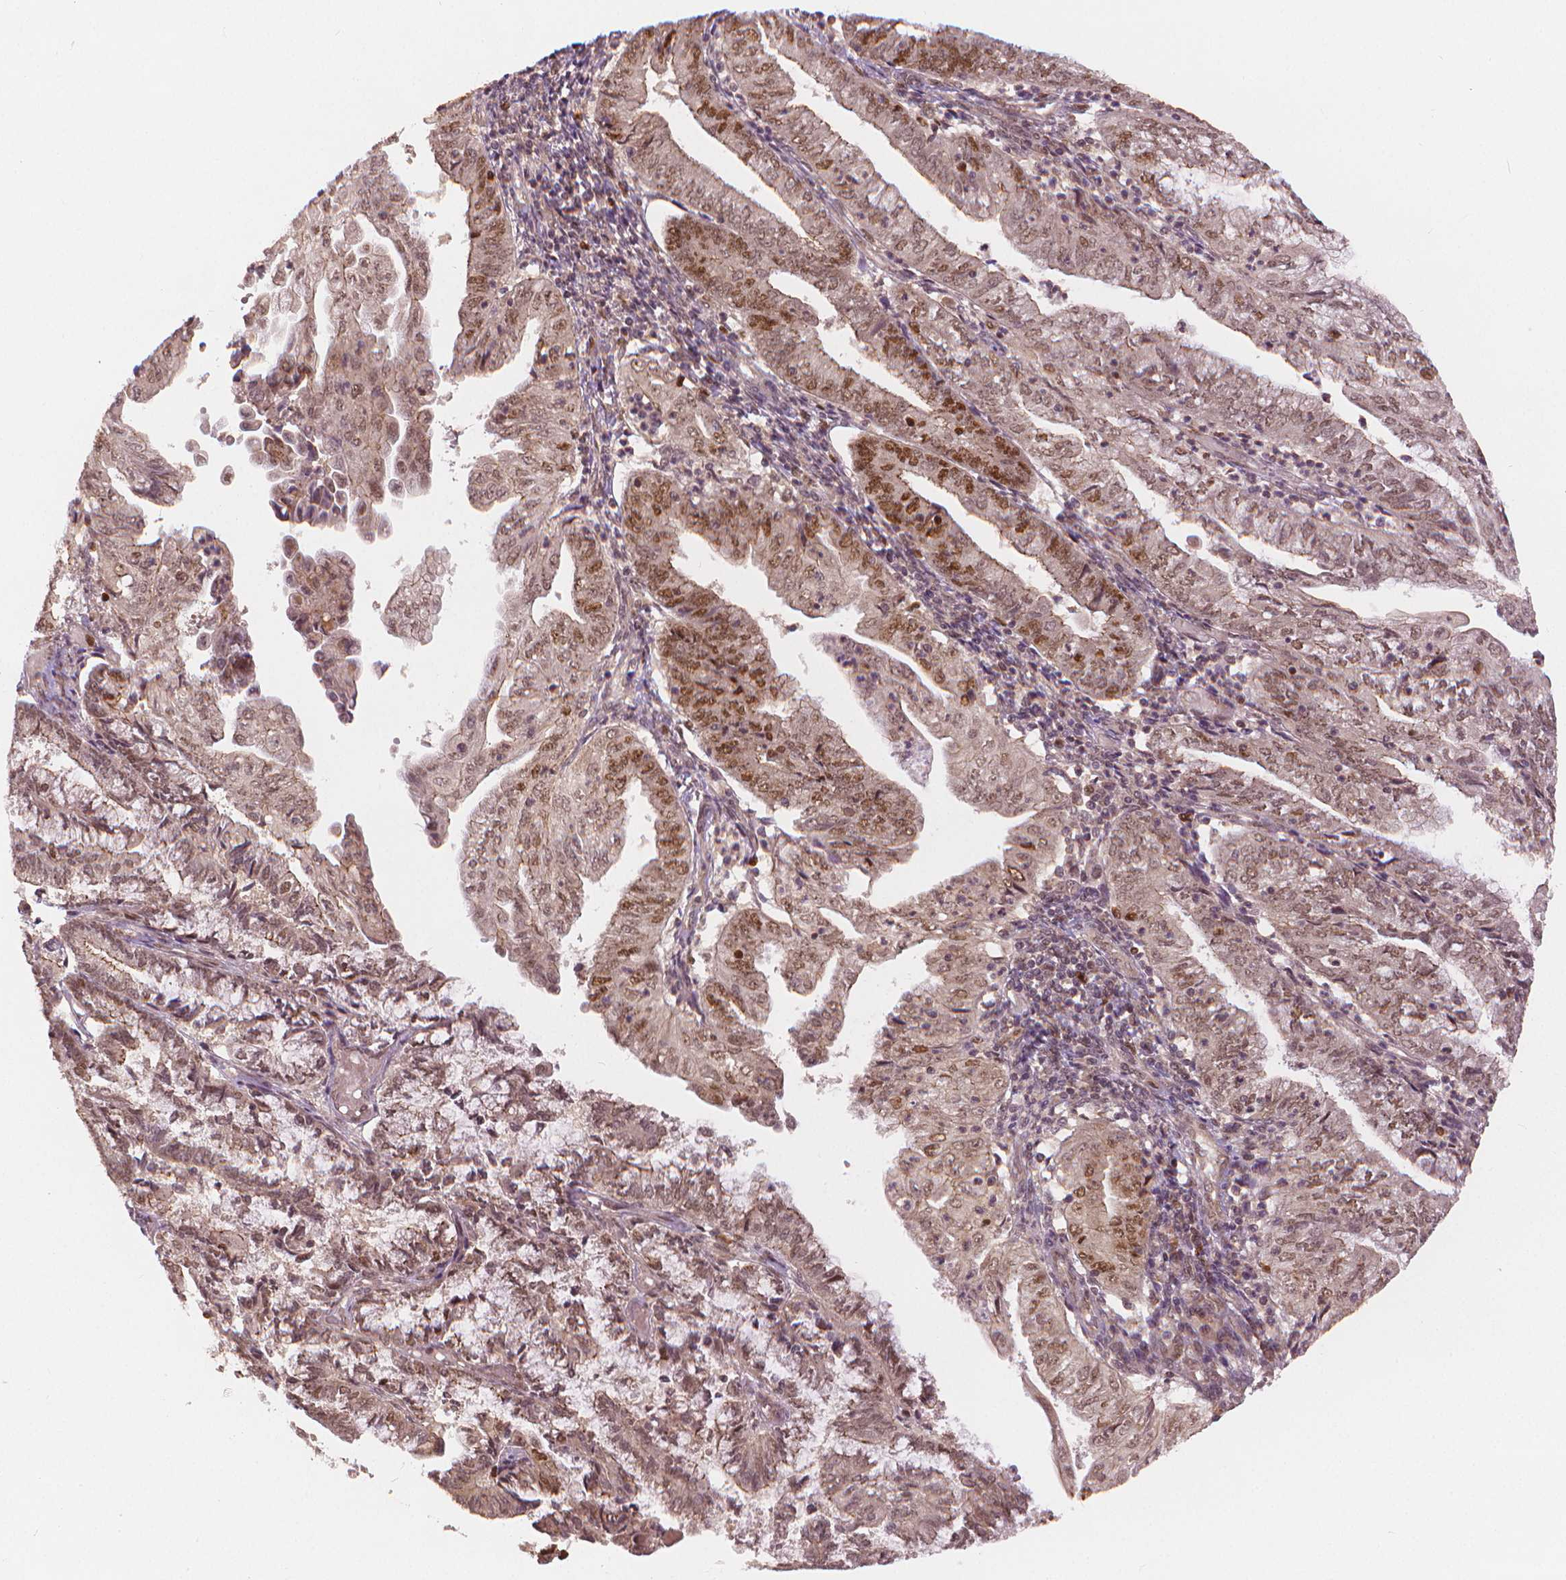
{"staining": {"intensity": "moderate", "quantity": ">75%", "location": "nuclear"}, "tissue": "endometrial cancer", "cell_type": "Tumor cells", "image_type": "cancer", "snomed": [{"axis": "morphology", "description": "Adenocarcinoma, NOS"}, {"axis": "topography", "description": "Endometrium"}], "caption": "A medium amount of moderate nuclear expression is present in approximately >75% of tumor cells in endometrial adenocarcinoma tissue.", "gene": "NSD2", "patient": {"sex": "female", "age": 55}}